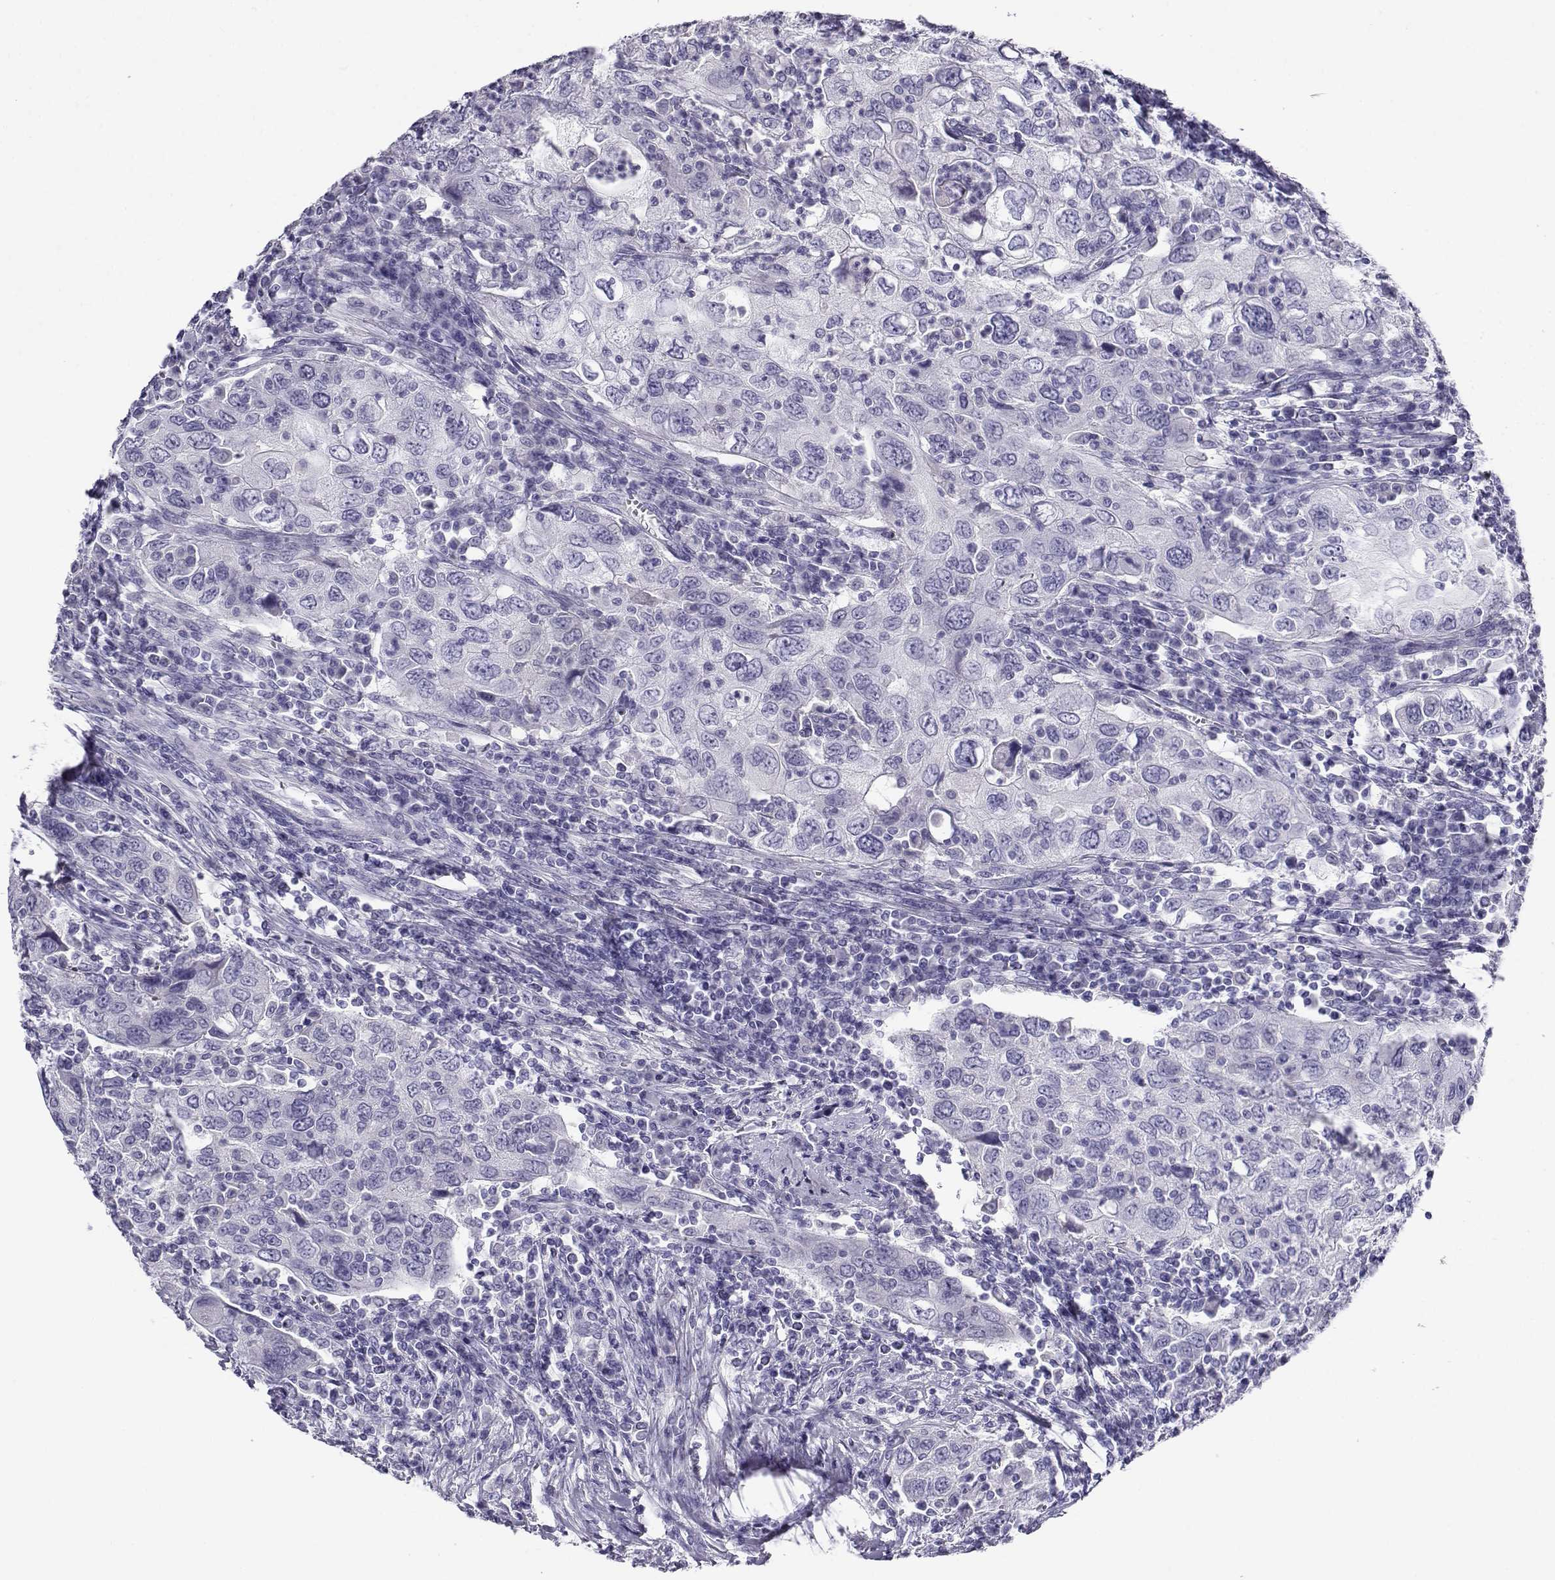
{"staining": {"intensity": "negative", "quantity": "none", "location": "none"}, "tissue": "urothelial cancer", "cell_type": "Tumor cells", "image_type": "cancer", "snomed": [{"axis": "morphology", "description": "Urothelial carcinoma, High grade"}, {"axis": "topography", "description": "Urinary bladder"}], "caption": "This is a micrograph of immunohistochemistry (IHC) staining of urothelial cancer, which shows no staining in tumor cells.", "gene": "RHOXF2", "patient": {"sex": "male", "age": 76}}